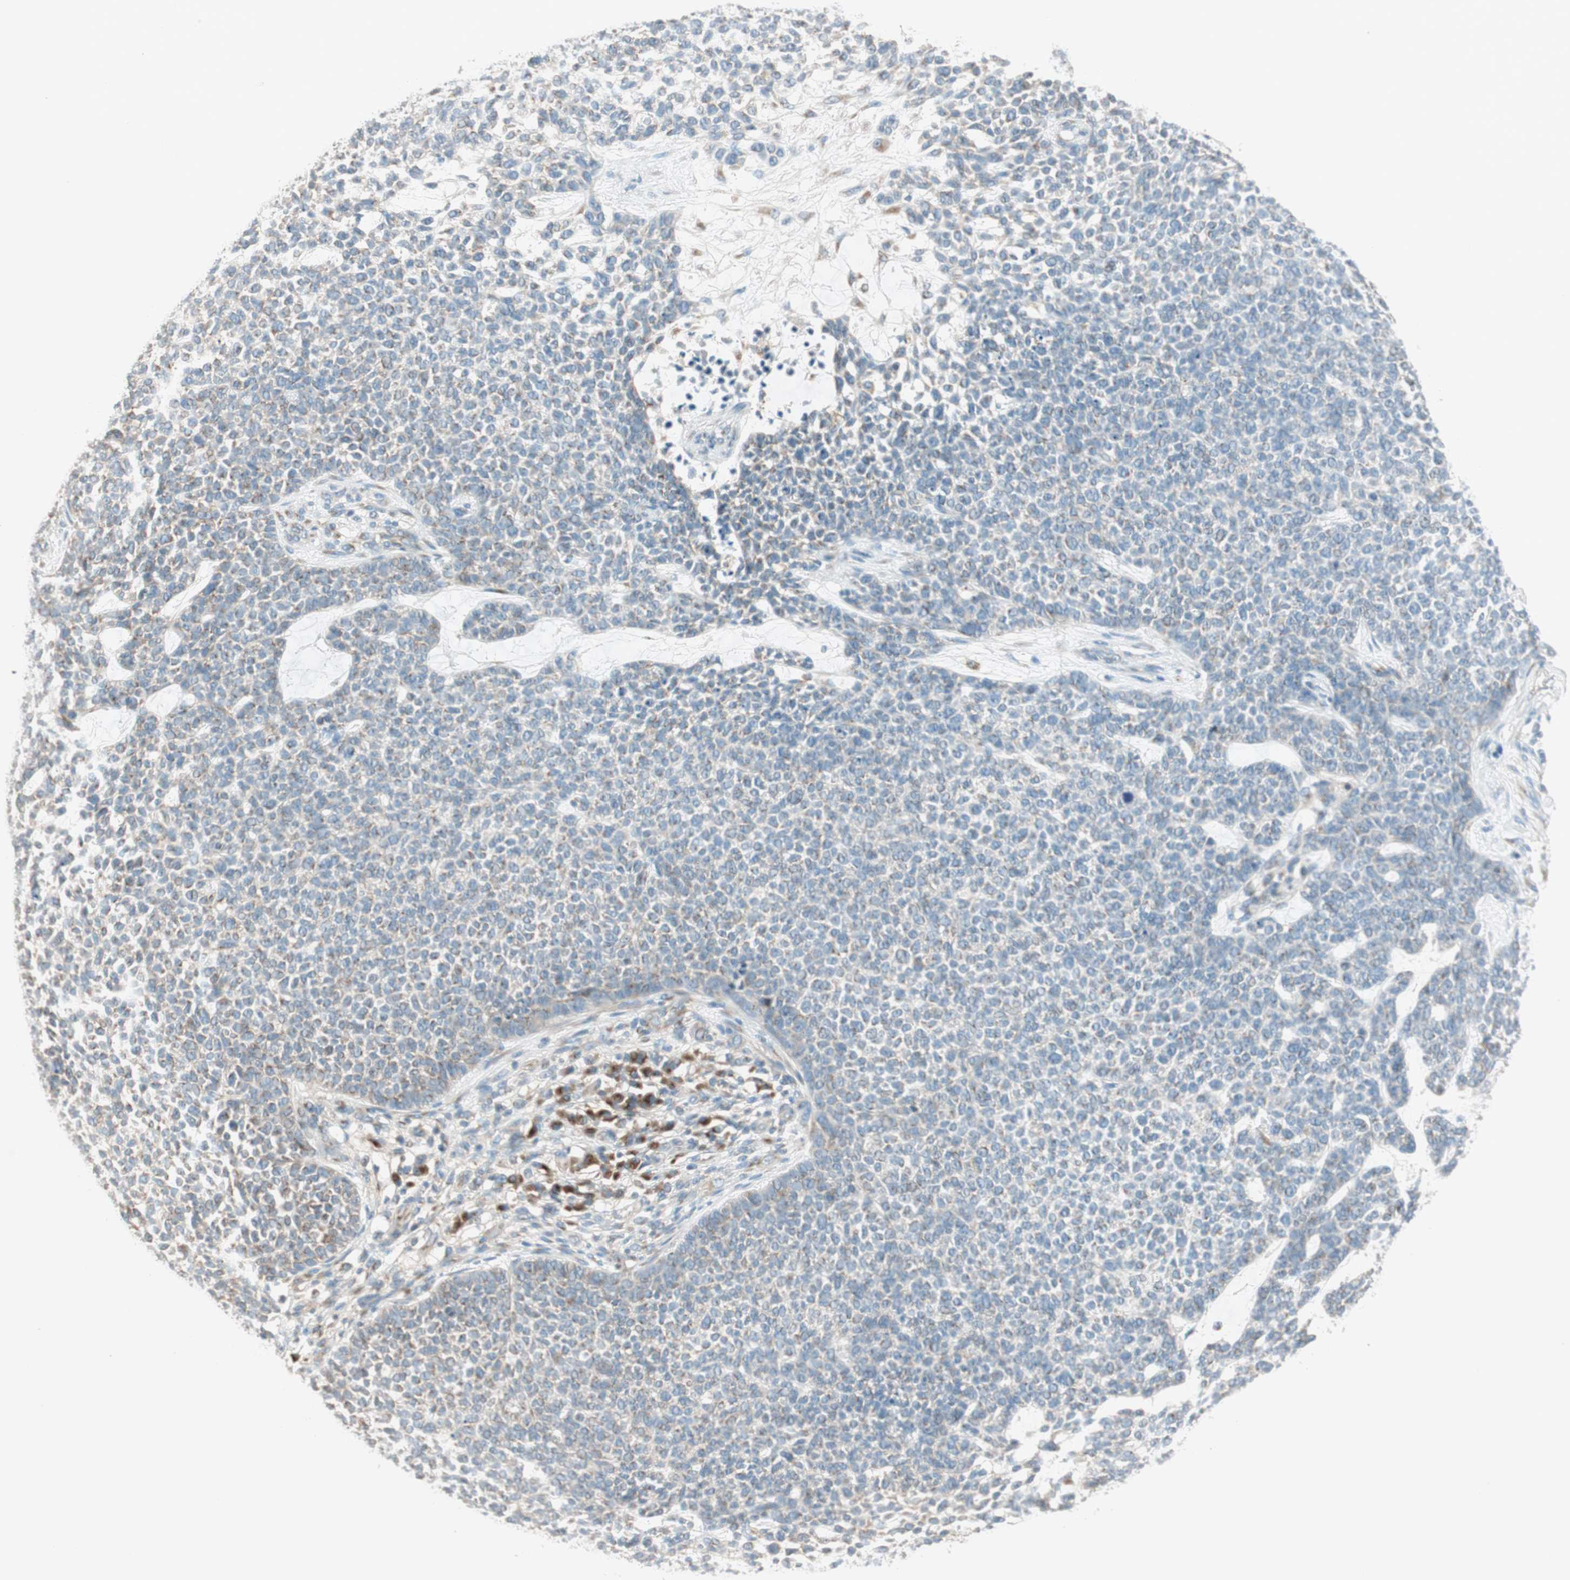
{"staining": {"intensity": "weak", "quantity": "<25%", "location": "cytoplasmic/membranous"}, "tissue": "skin cancer", "cell_type": "Tumor cells", "image_type": "cancer", "snomed": [{"axis": "morphology", "description": "Basal cell carcinoma"}, {"axis": "topography", "description": "Skin"}], "caption": "Histopathology image shows no protein positivity in tumor cells of skin cancer tissue.", "gene": "SEC16A", "patient": {"sex": "female", "age": 84}}